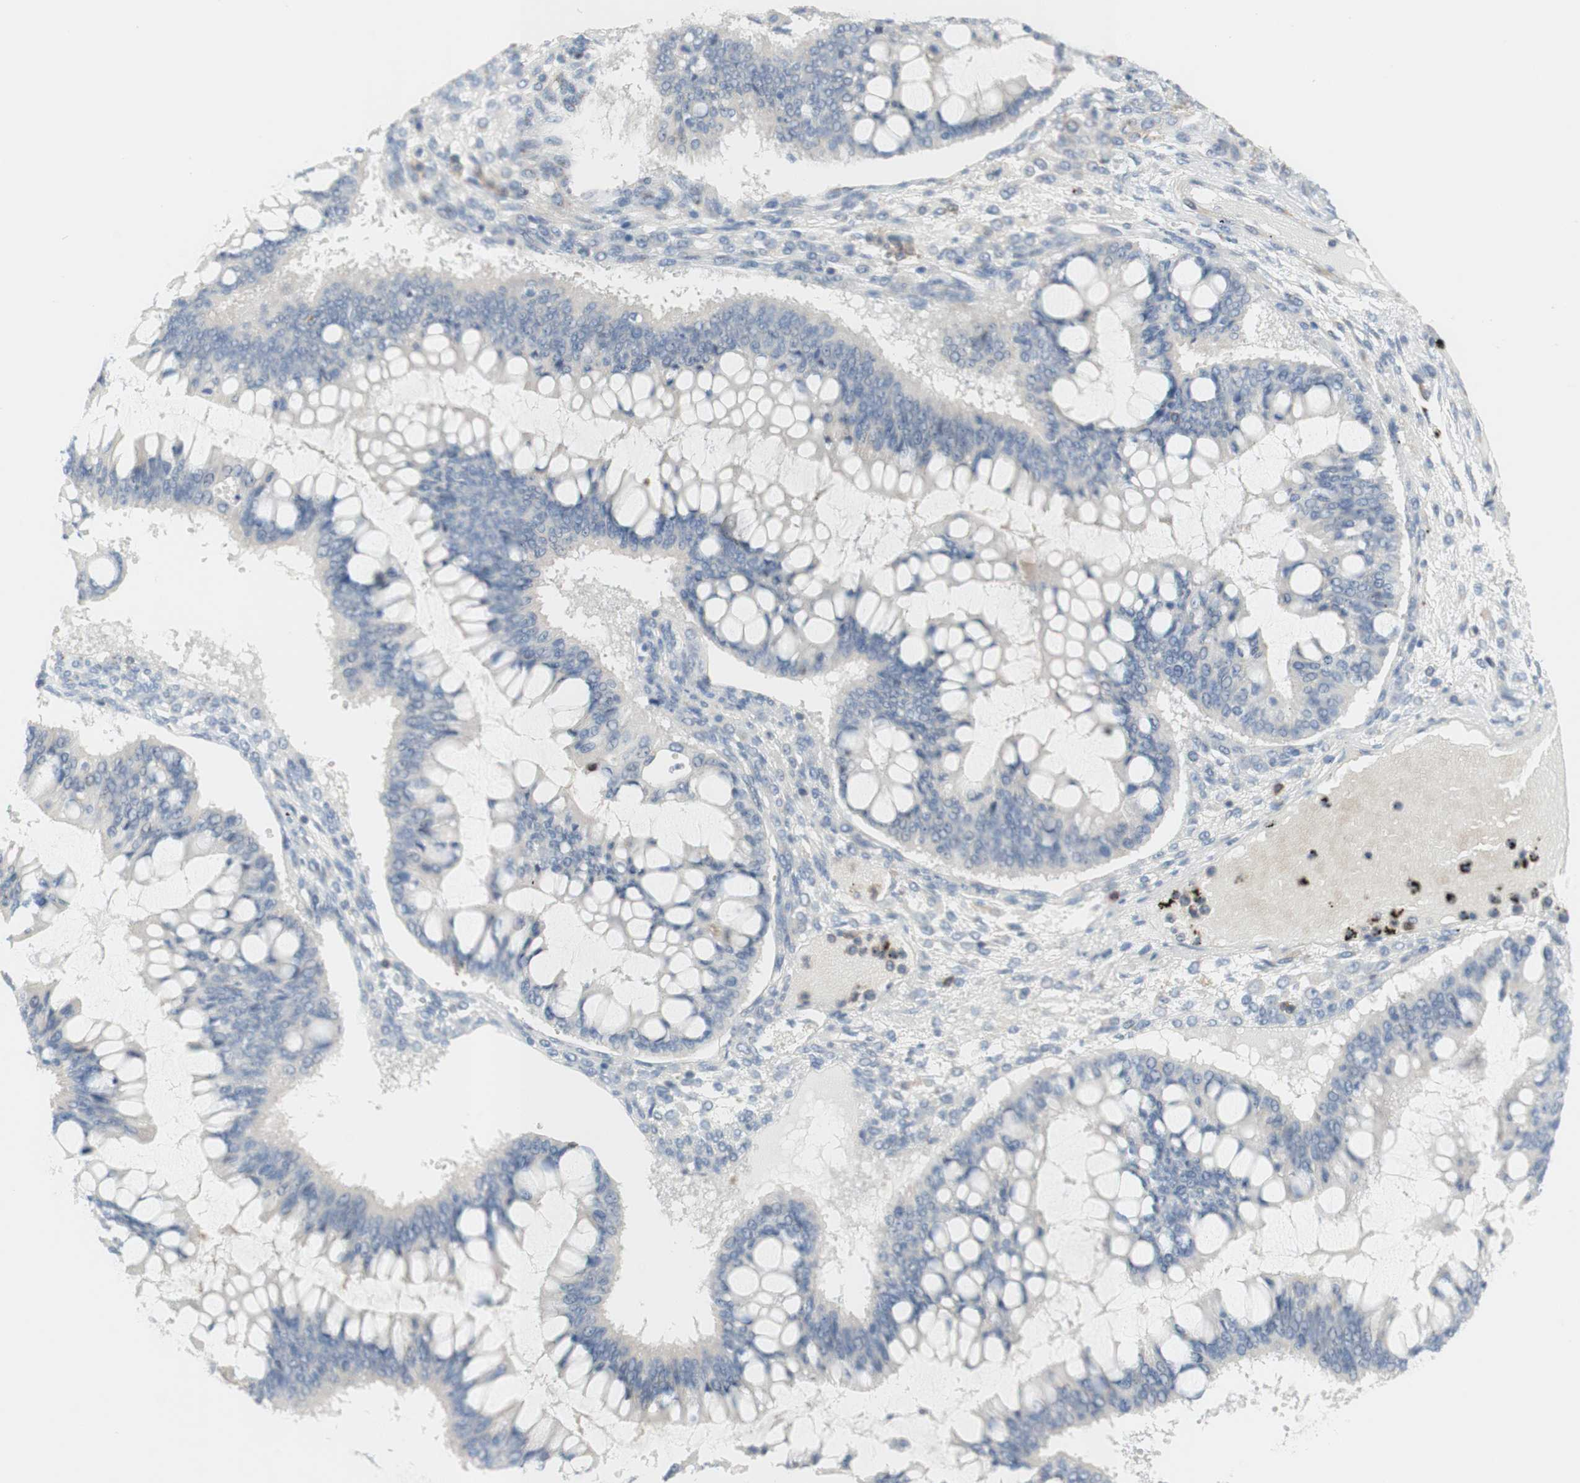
{"staining": {"intensity": "negative", "quantity": "none", "location": "none"}, "tissue": "ovarian cancer", "cell_type": "Tumor cells", "image_type": "cancer", "snomed": [{"axis": "morphology", "description": "Cystadenocarcinoma, mucinous, NOS"}, {"axis": "topography", "description": "Ovary"}], "caption": "A micrograph of human ovarian mucinous cystadenocarcinoma is negative for staining in tumor cells.", "gene": "SPINK6", "patient": {"sex": "female", "age": 73}}